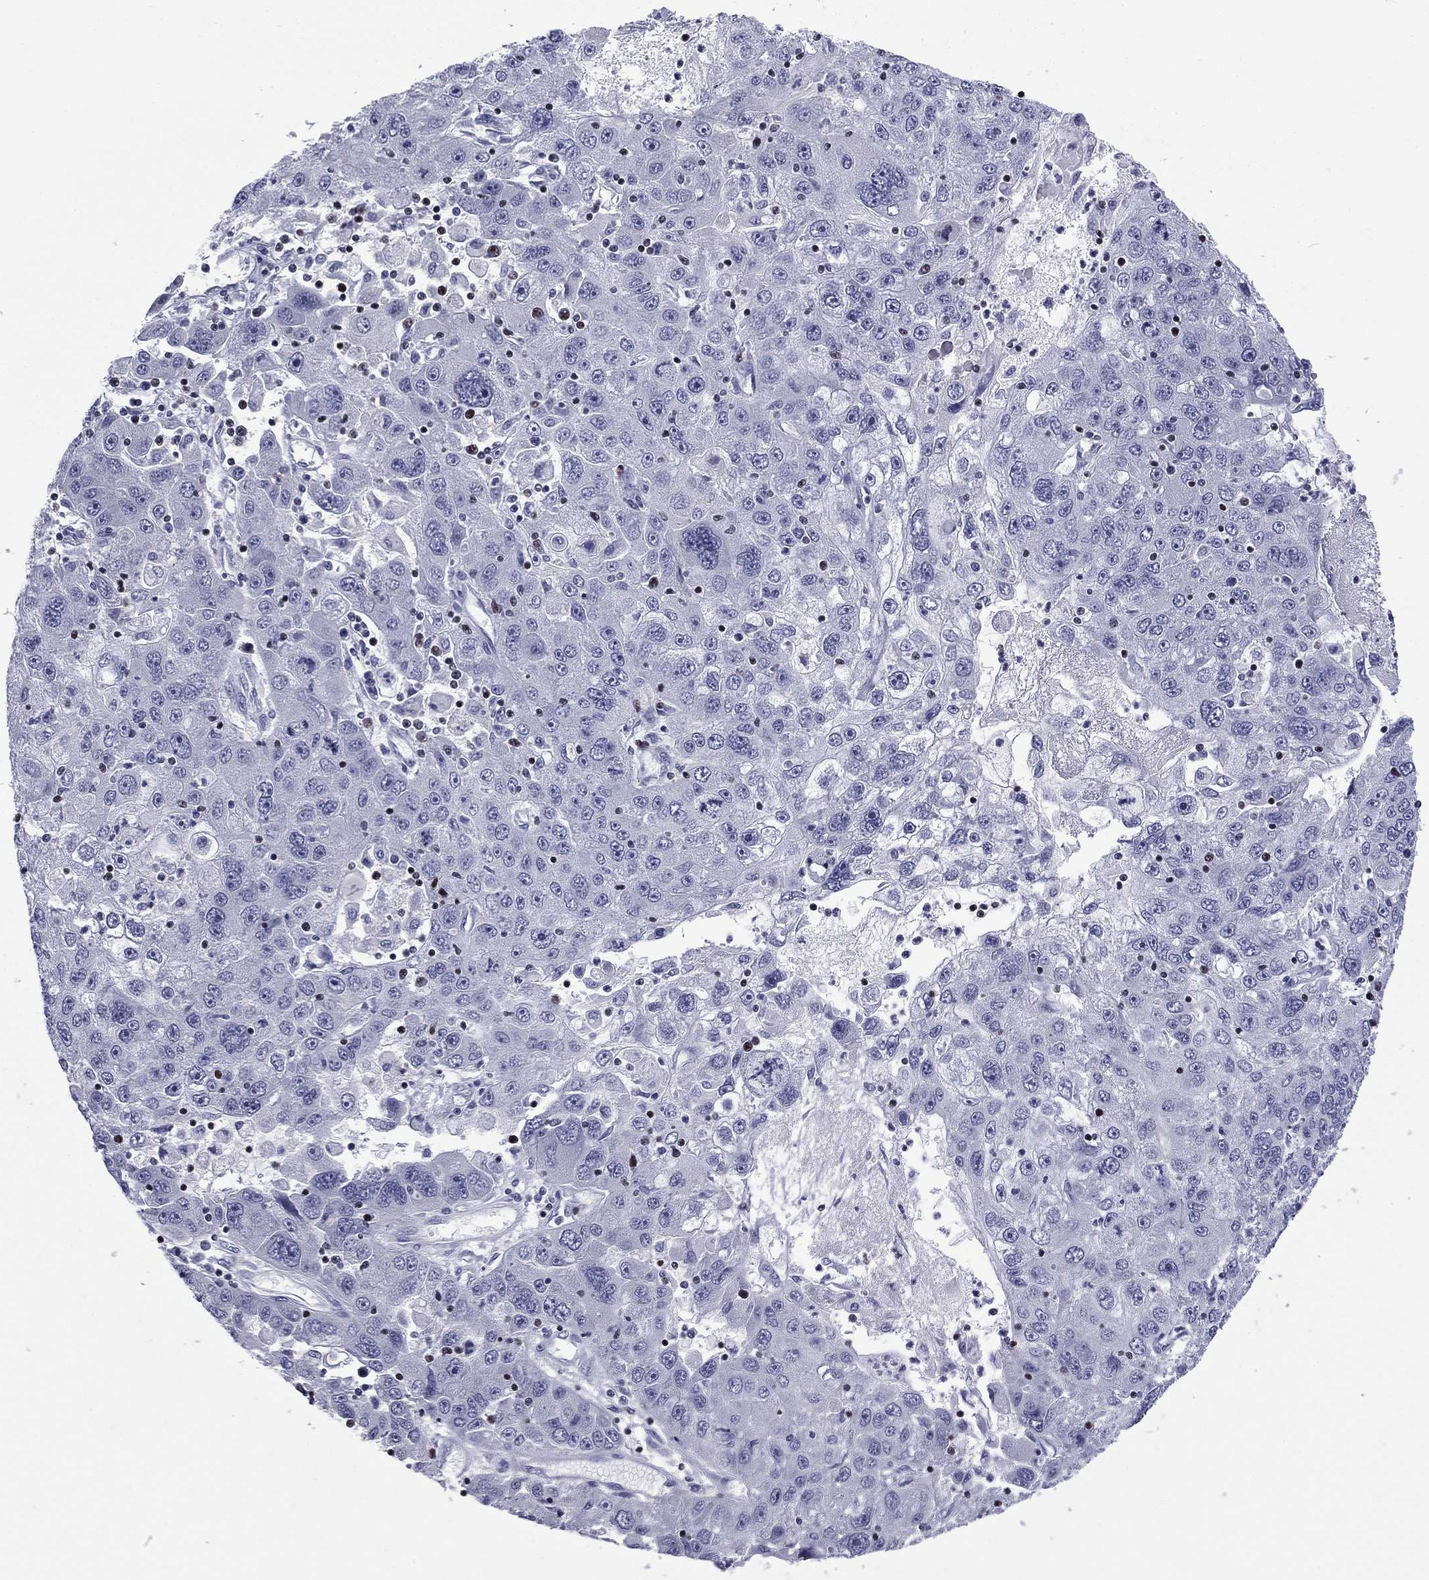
{"staining": {"intensity": "negative", "quantity": "none", "location": "none"}, "tissue": "stomach cancer", "cell_type": "Tumor cells", "image_type": "cancer", "snomed": [{"axis": "morphology", "description": "Adenocarcinoma, NOS"}, {"axis": "topography", "description": "Stomach"}], "caption": "Tumor cells are negative for protein expression in human stomach cancer.", "gene": "IKZF3", "patient": {"sex": "male", "age": 56}}